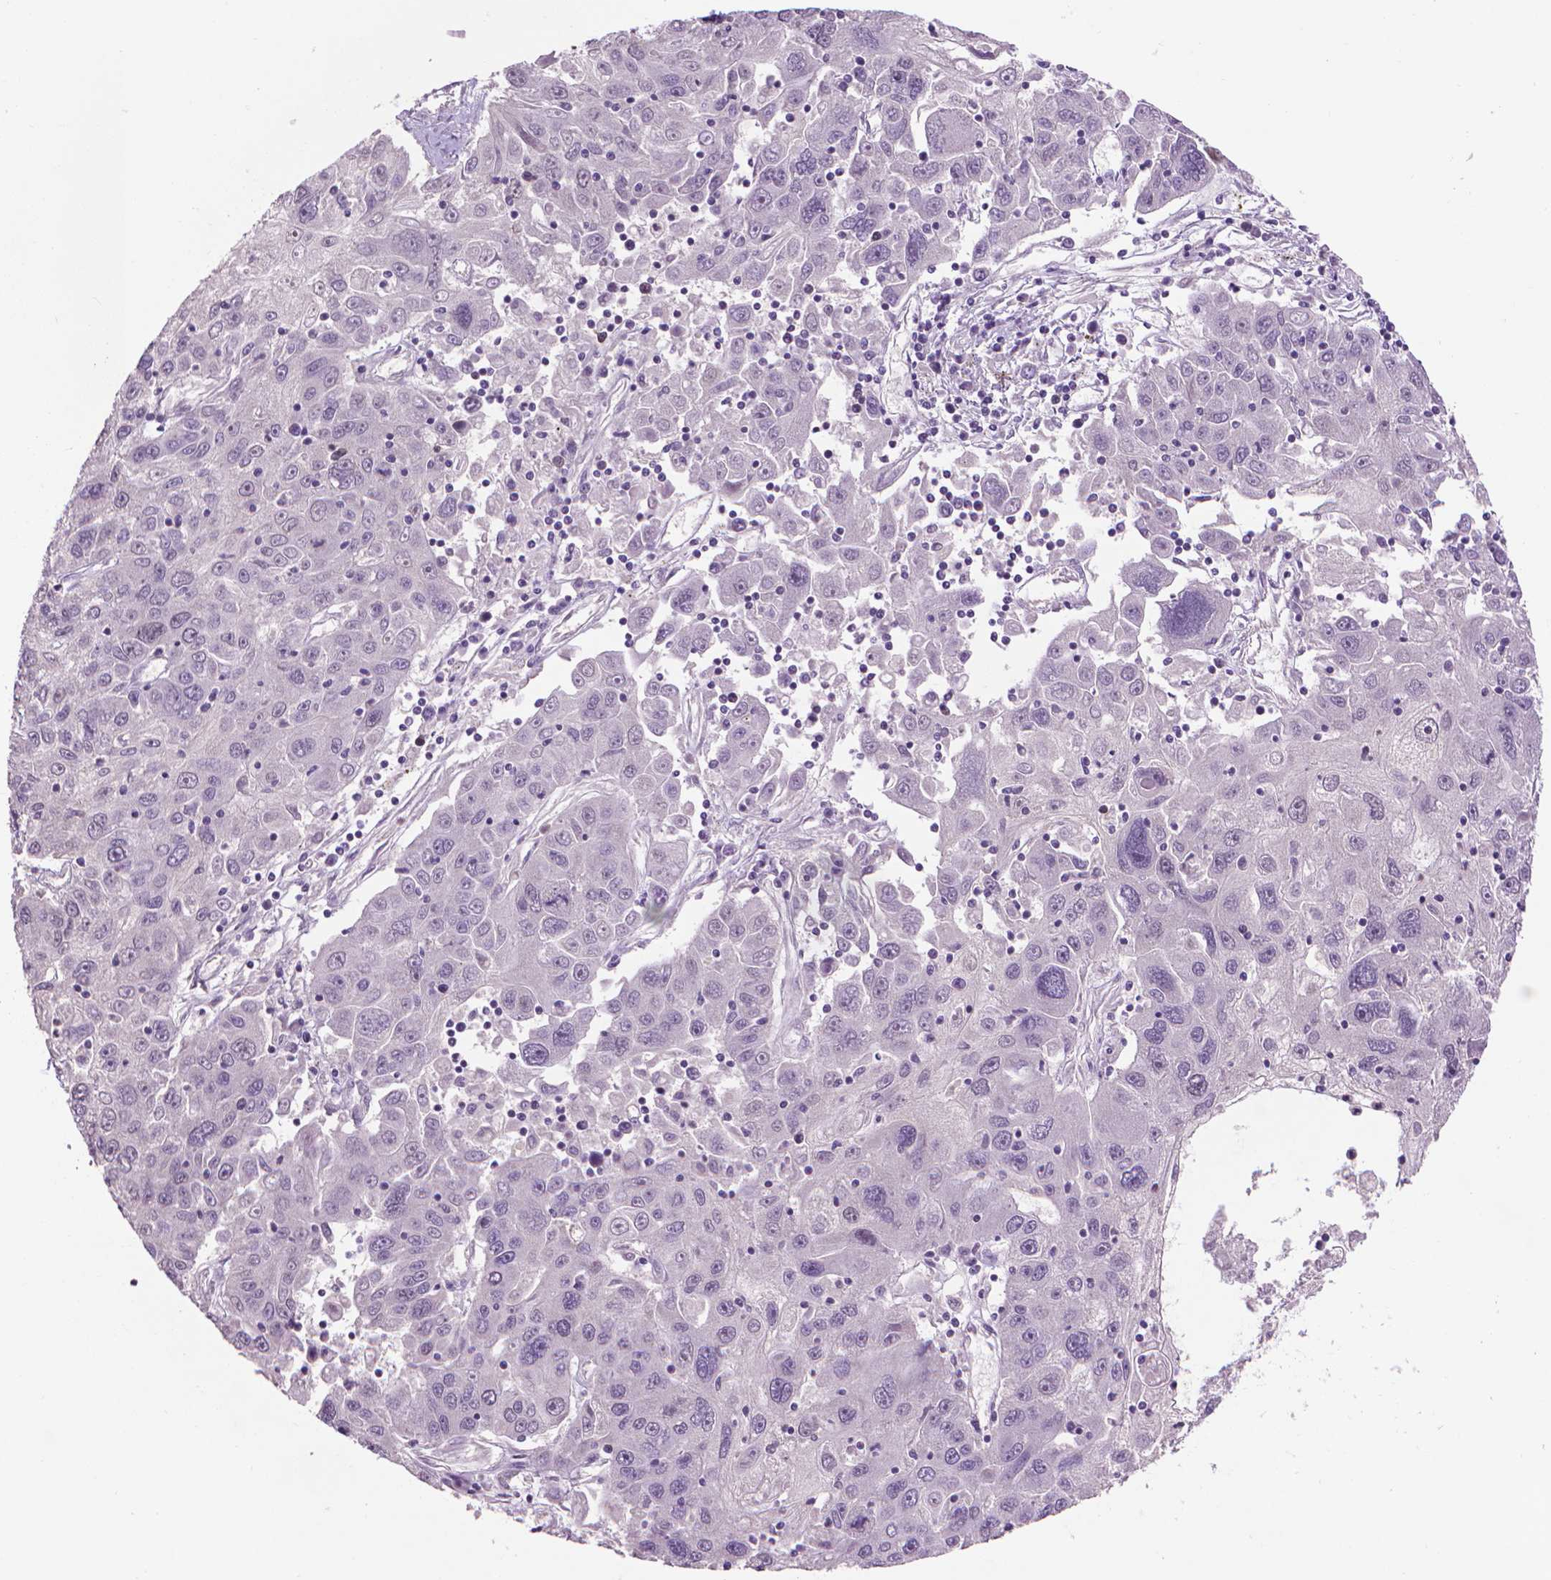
{"staining": {"intensity": "negative", "quantity": "none", "location": "none"}, "tissue": "stomach cancer", "cell_type": "Tumor cells", "image_type": "cancer", "snomed": [{"axis": "morphology", "description": "Adenocarcinoma, NOS"}, {"axis": "topography", "description": "Stomach"}], "caption": "This is an immunohistochemistry (IHC) histopathology image of human adenocarcinoma (stomach). There is no expression in tumor cells.", "gene": "CDKN2D", "patient": {"sex": "male", "age": 56}}